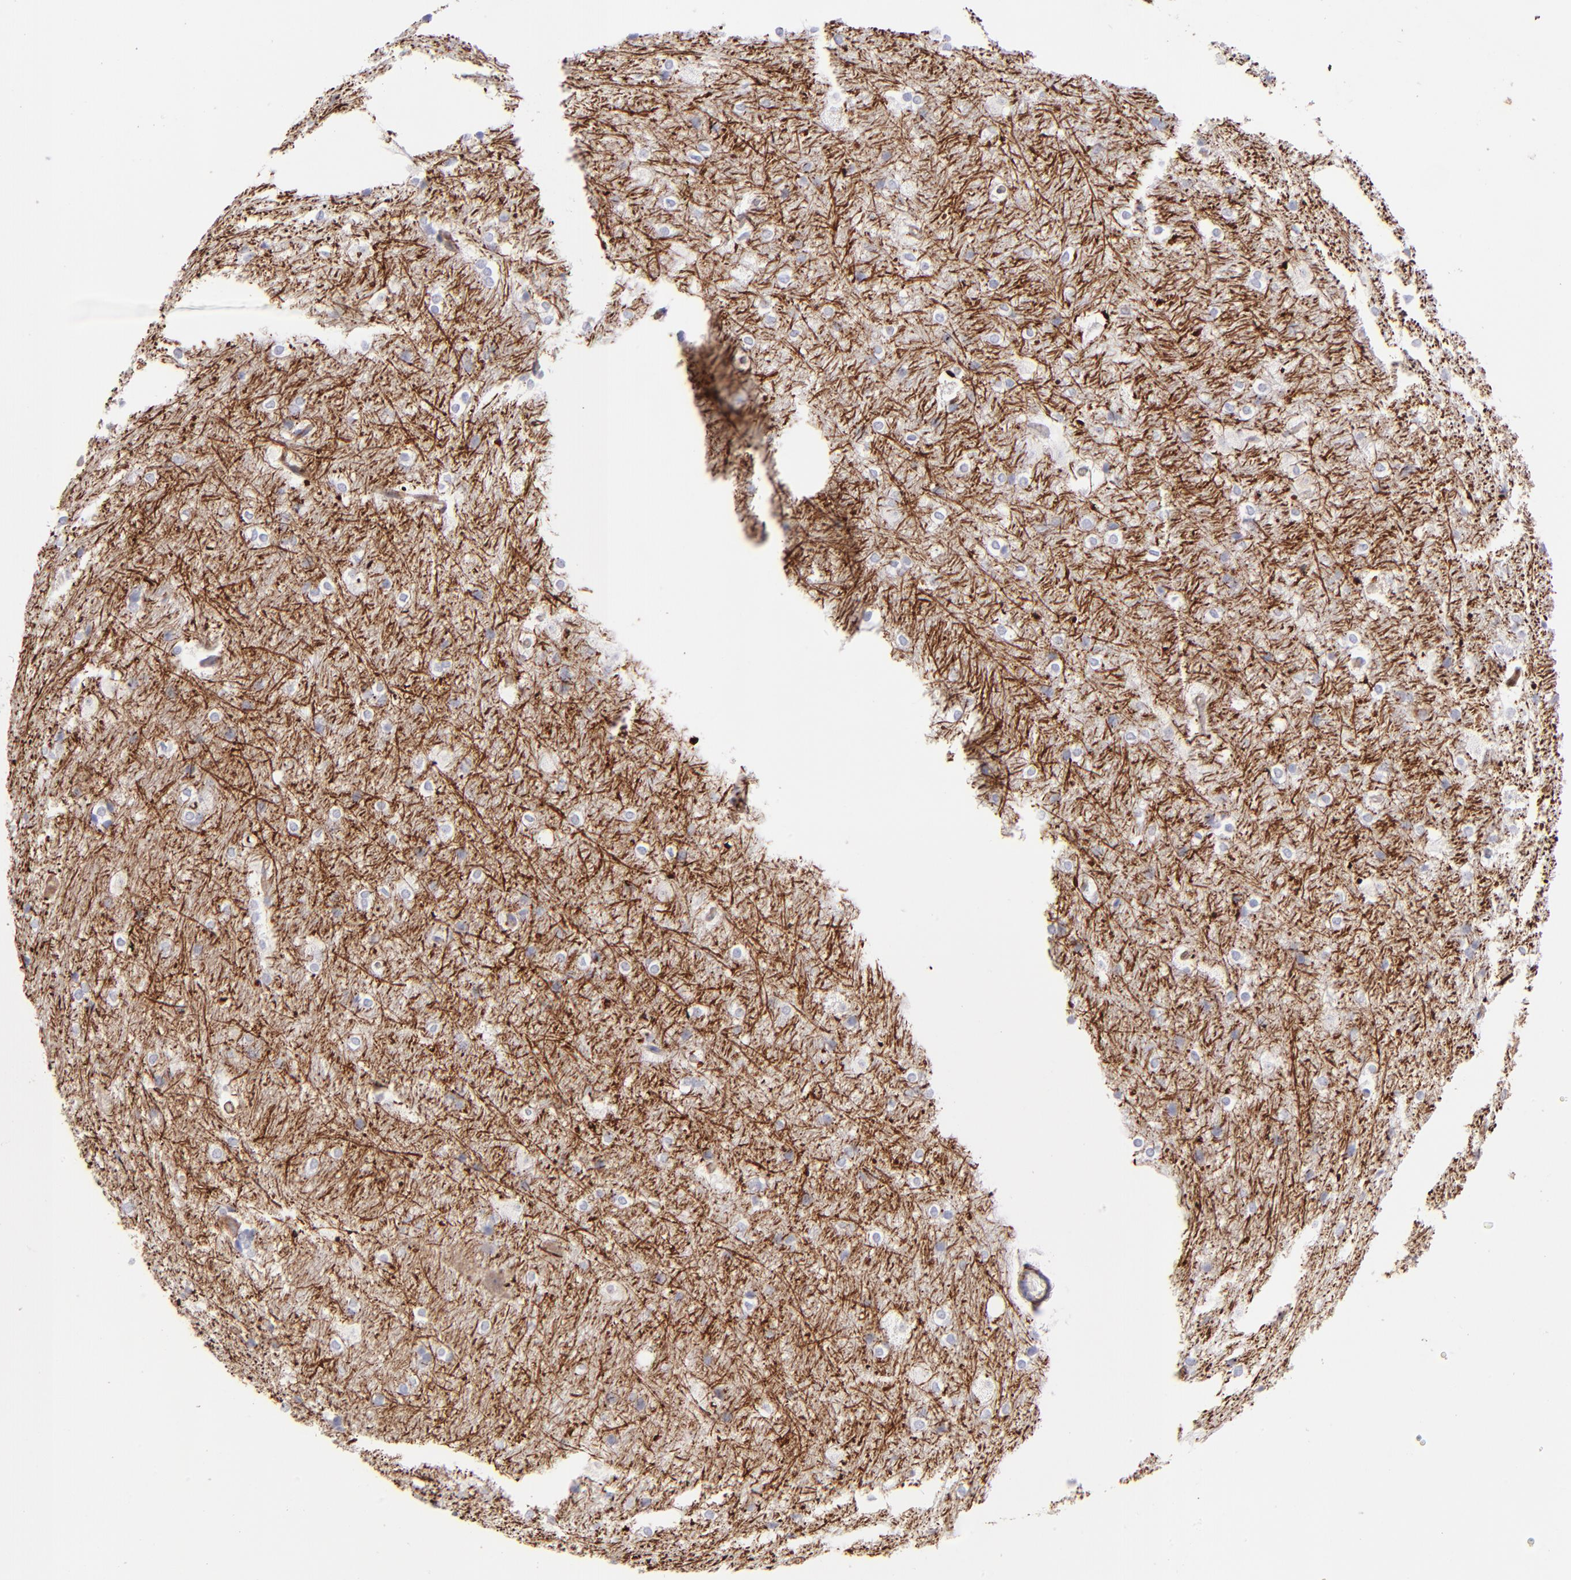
{"staining": {"intensity": "negative", "quantity": "none", "location": "none"}, "tissue": "hippocampus", "cell_type": "Glial cells", "image_type": "normal", "snomed": [{"axis": "morphology", "description": "Normal tissue, NOS"}, {"axis": "topography", "description": "Hippocampus"}], "caption": "Hippocampus stained for a protein using immunohistochemistry (IHC) reveals no positivity glial cells.", "gene": "AHNAK2", "patient": {"sex": "female", "age": 19}}